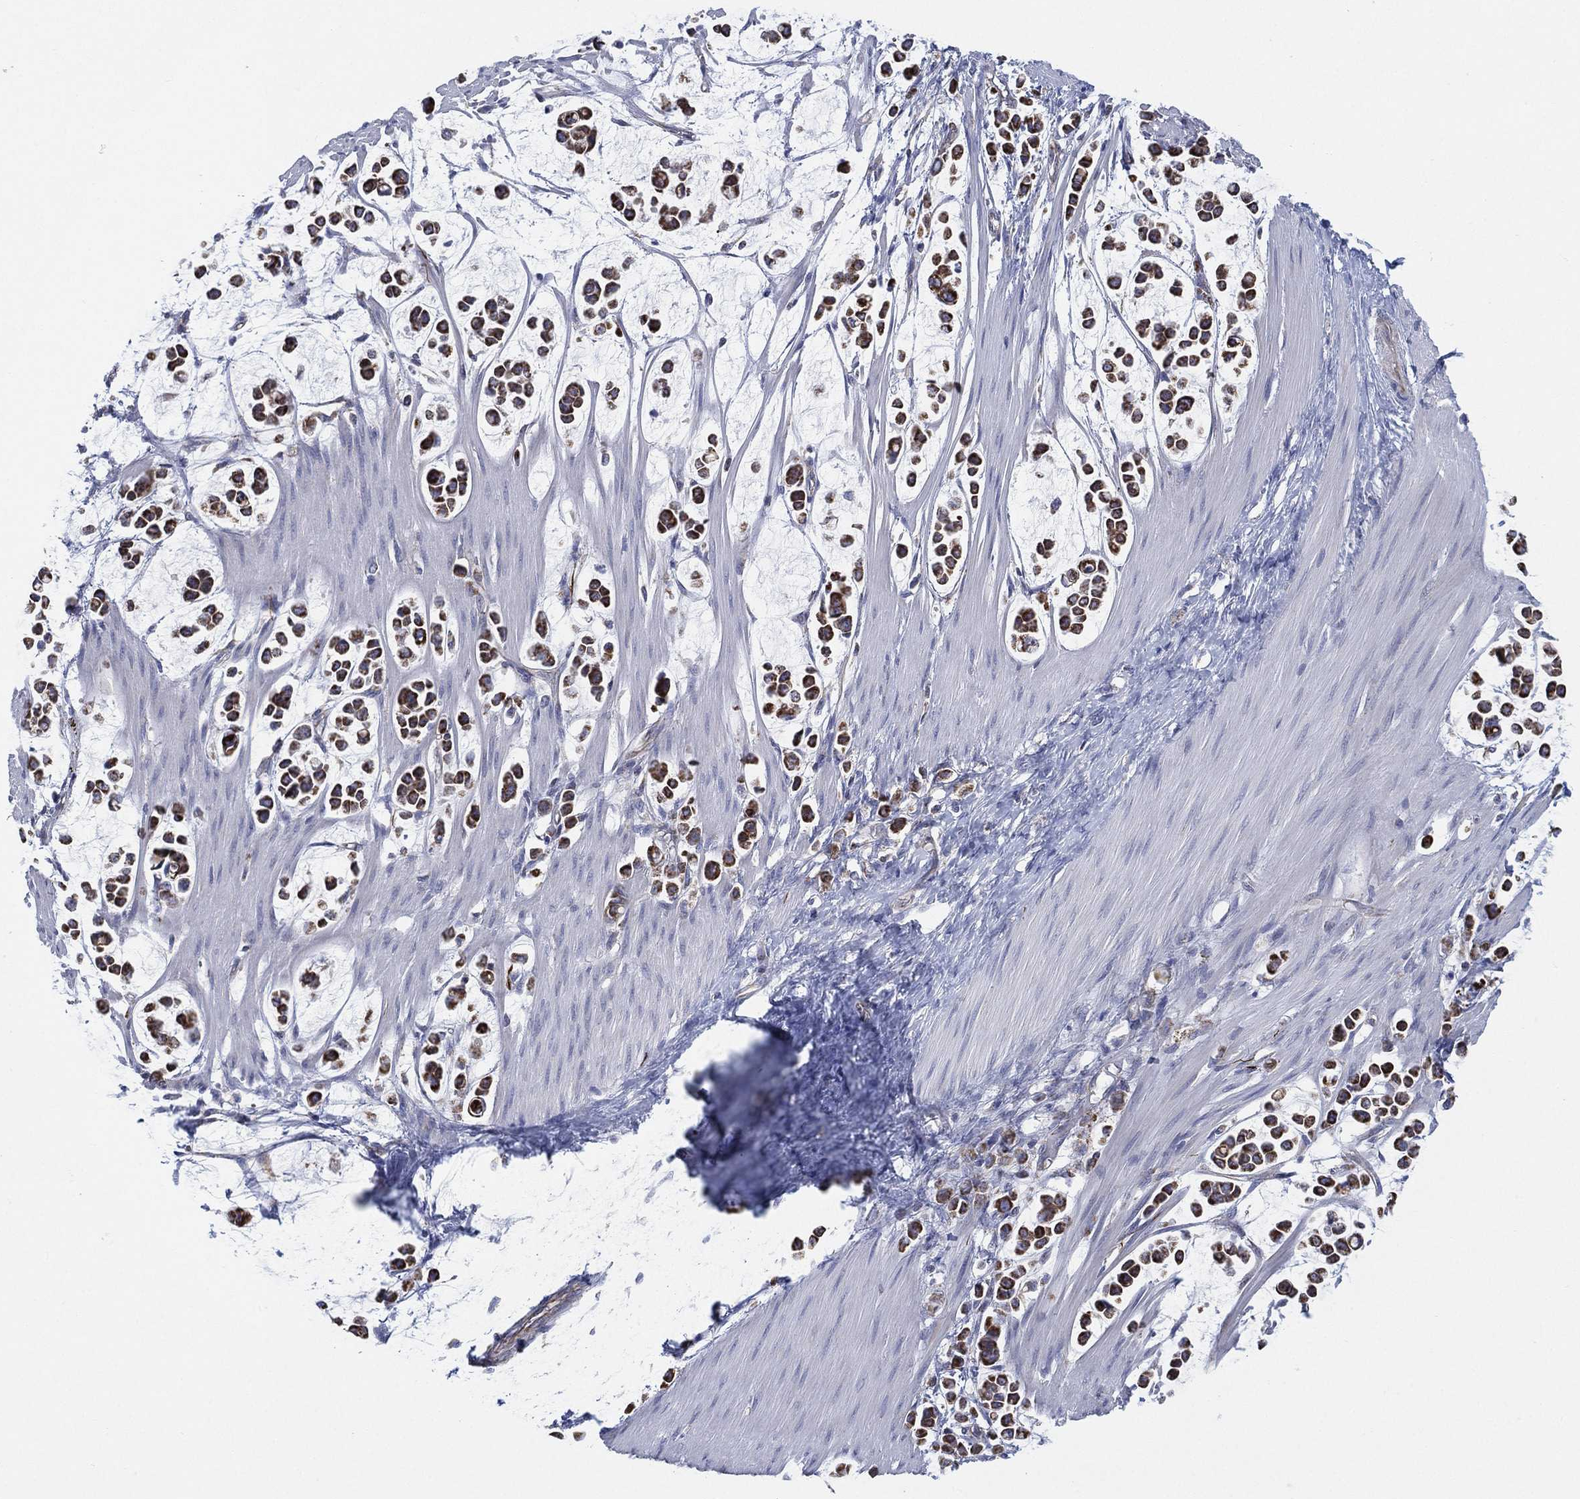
{"staining": {"intensity": "strong", "quantity": ">75%", "location": "cytoplasmic/membranous"}, "tissue": "stomach cancer", "cell_type": "Tumor cells", "image_type": "cancer", "snomed": [{"axis": "morphology", "description": "Adenocarcinoma, NOS"}, {"axis": "topography", "description": "Stomach"}], "caption": "IHC photomicrograph of neoplastic tissue: stomach cancer (adenocarcinoma) stained using immunohistochemistry reveals high levels of strong protein expression localized specifically in the cytoplasmic/membranous of tumor cells, appearing as a cytoplasmic/membranous brown color.", "gene": "INA", "patient": {"sex": "male", "age": 82}}